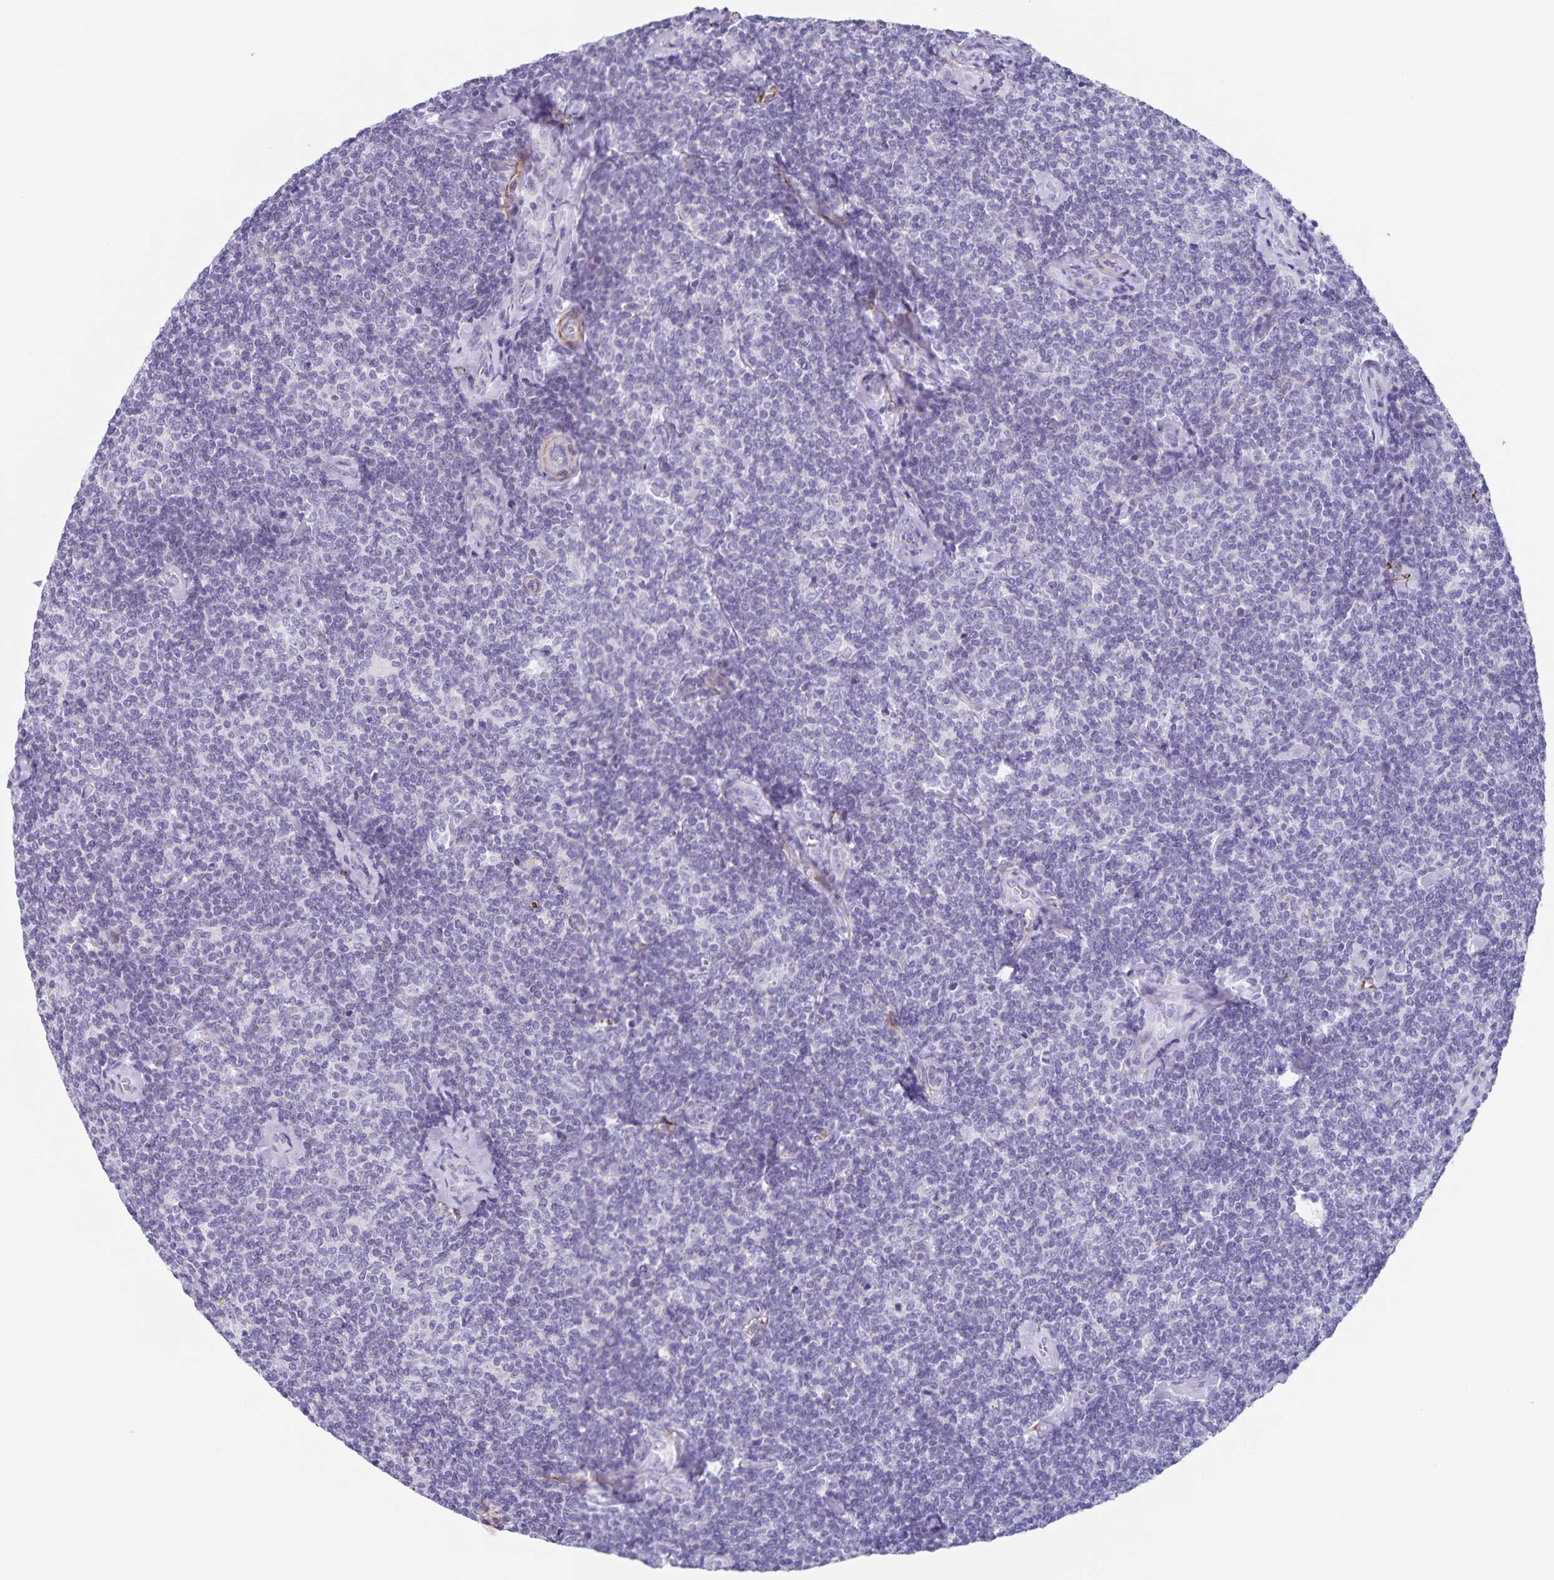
{"staining": {"intensity": "negative", "quantity": "none", "location": "none"}, "tissue": "lymphoma", "cell_type": "Tumor cells", "image_type": "cancer", "snomed": [{"axis": "morphology", "description": "Malignant lymphoma, non-Hodgkin's type, Low grade"}, {"axis": "topography", "description": "Lymph node"}], "caption": "An image of human lymphoma is negative for staining in tumor cells. (DAB immunohistochemistry, high magnification).", "gene": "SYNM", "patient": {"sex": "female", "age": 56}}